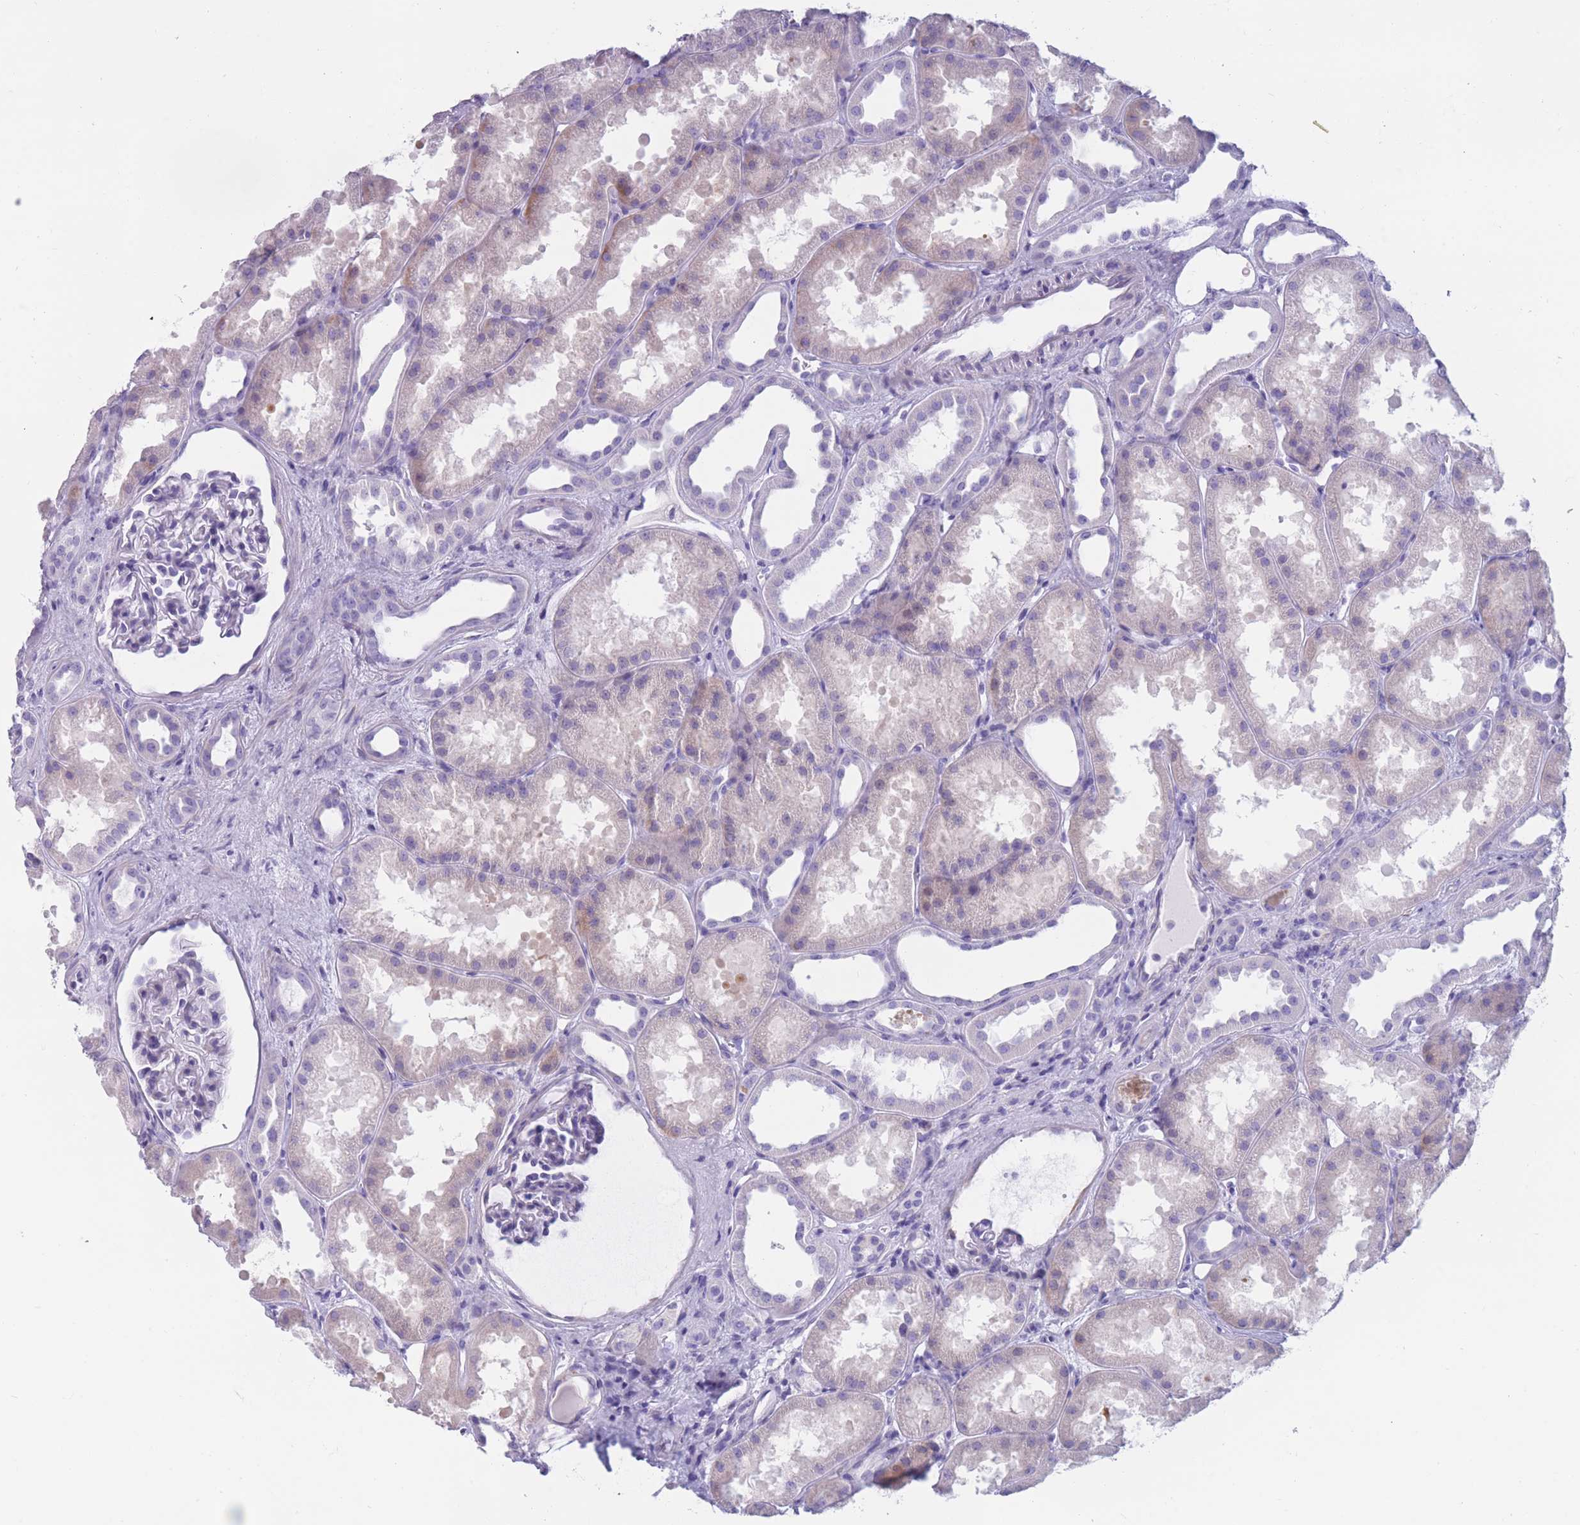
{"staining": {"intensity": "negative", "quantity": "none", "location": "none"}, "tissue": "kidney", "cell_type": "Cells in glomeruli", "image_type": "normal", "snomed": [{"axis": "morphology", "description": "Normal tissue, NOS"}, {"axis": "topography", "description": "Kidney"}], "caption": "Micrograph shows no significant protein staining in cells in glomeruli of benign kidney.", "gene": "COL27A1", "patient": {"sex": "male", "age": 61}}